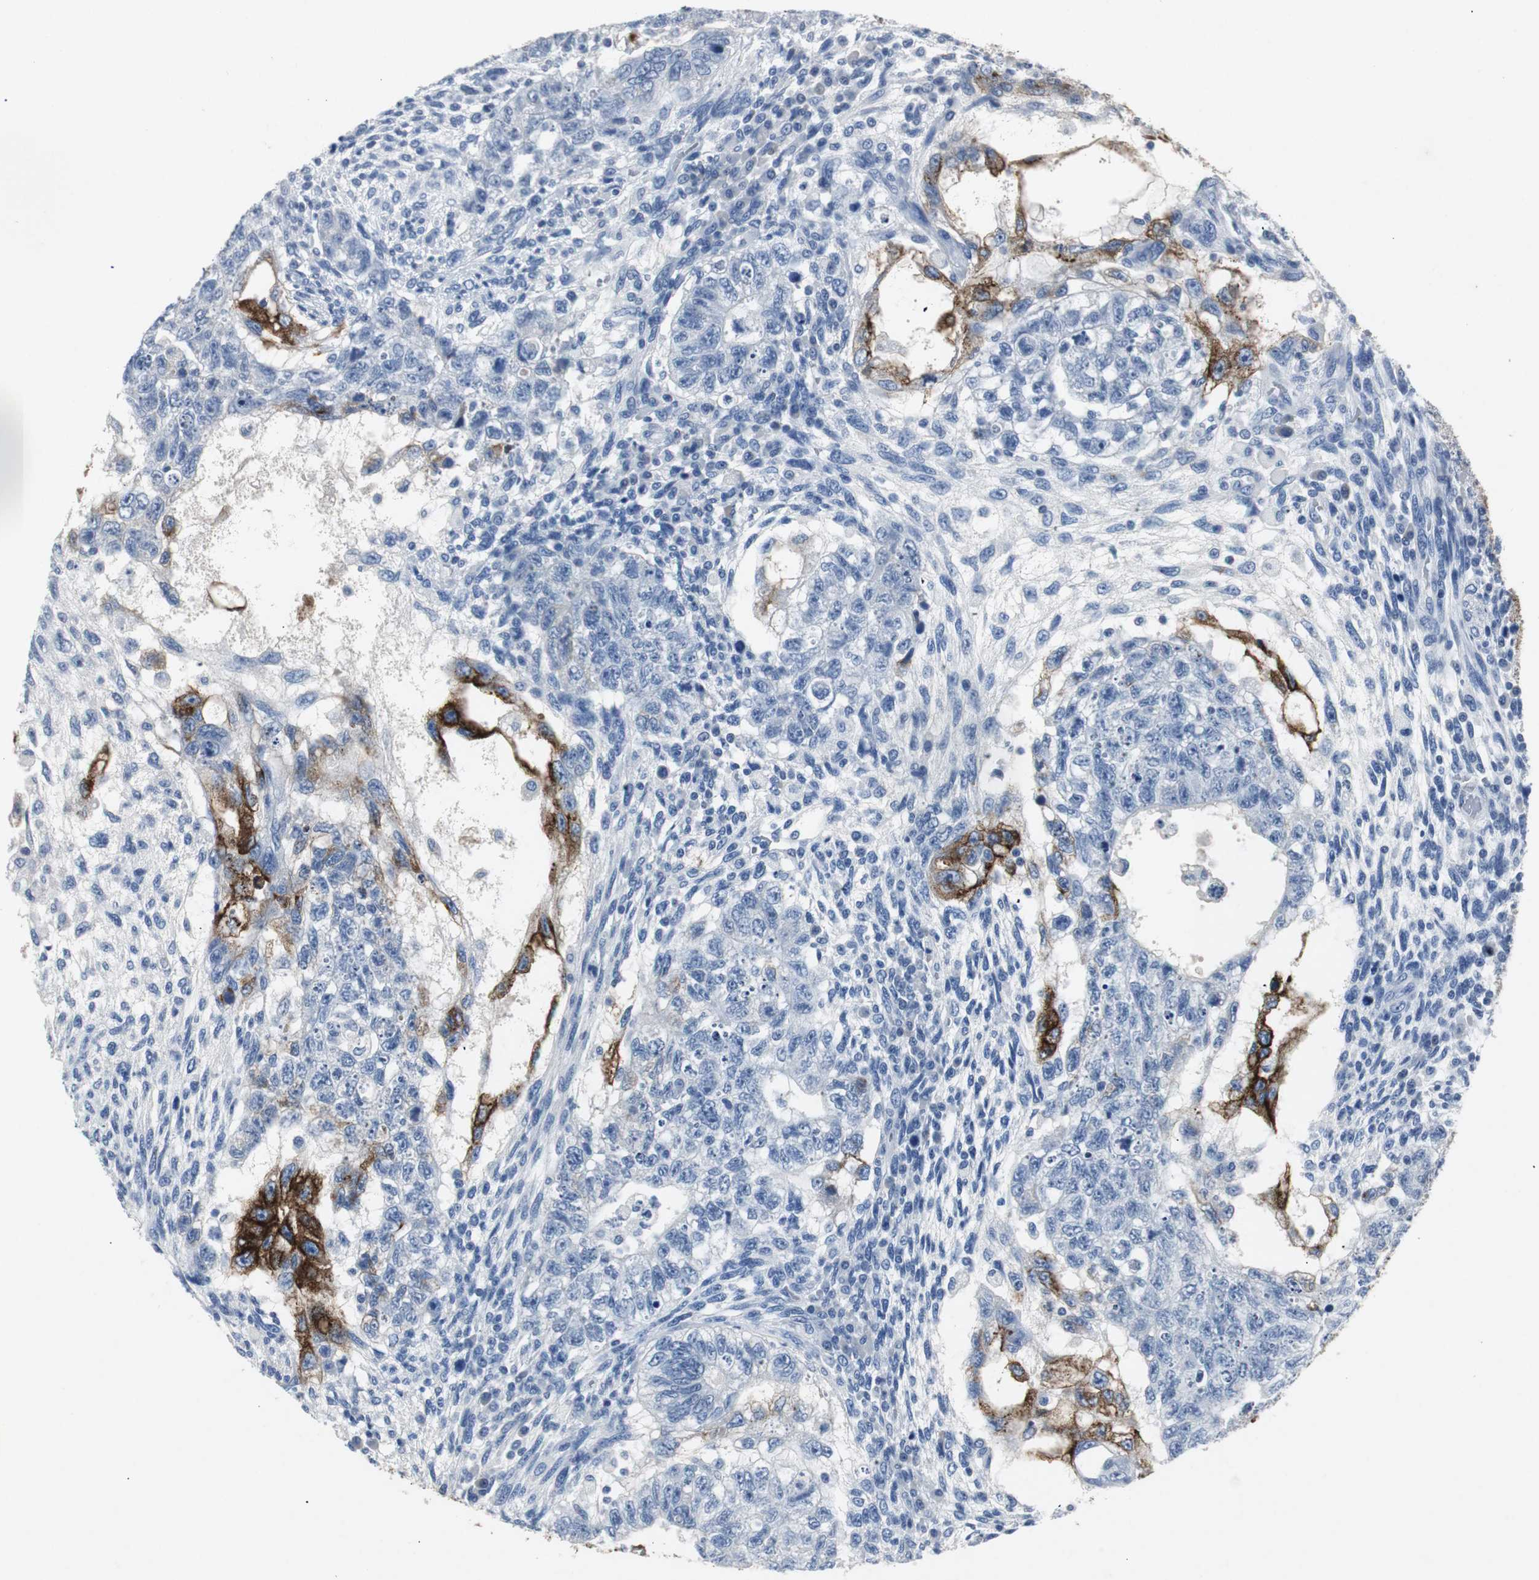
{"staining": {"intensity": "strong", "quantity": "<25%", "location": "cytoplasmic/membranous"}, "tissue": "testis cancer", "cell_type": "Tumor cells", "image_type": "cancer", "snomed": [{"axis": "morphology", "description": "Normal tissue, NOS"}, {"axis": "morphology", "description": "Carcinoma, Embryonal, NOS"}, {"axis": "topography", "description": "Testis"}], "caption": "Immunohistochemical staining of testis embryonal carcinoma shows medium levels of strong cytoplasmic/membranous expression in about <25% of tumor cells.", "gene": "LRP2", "patient": {"sex": "male", "age": 36}}